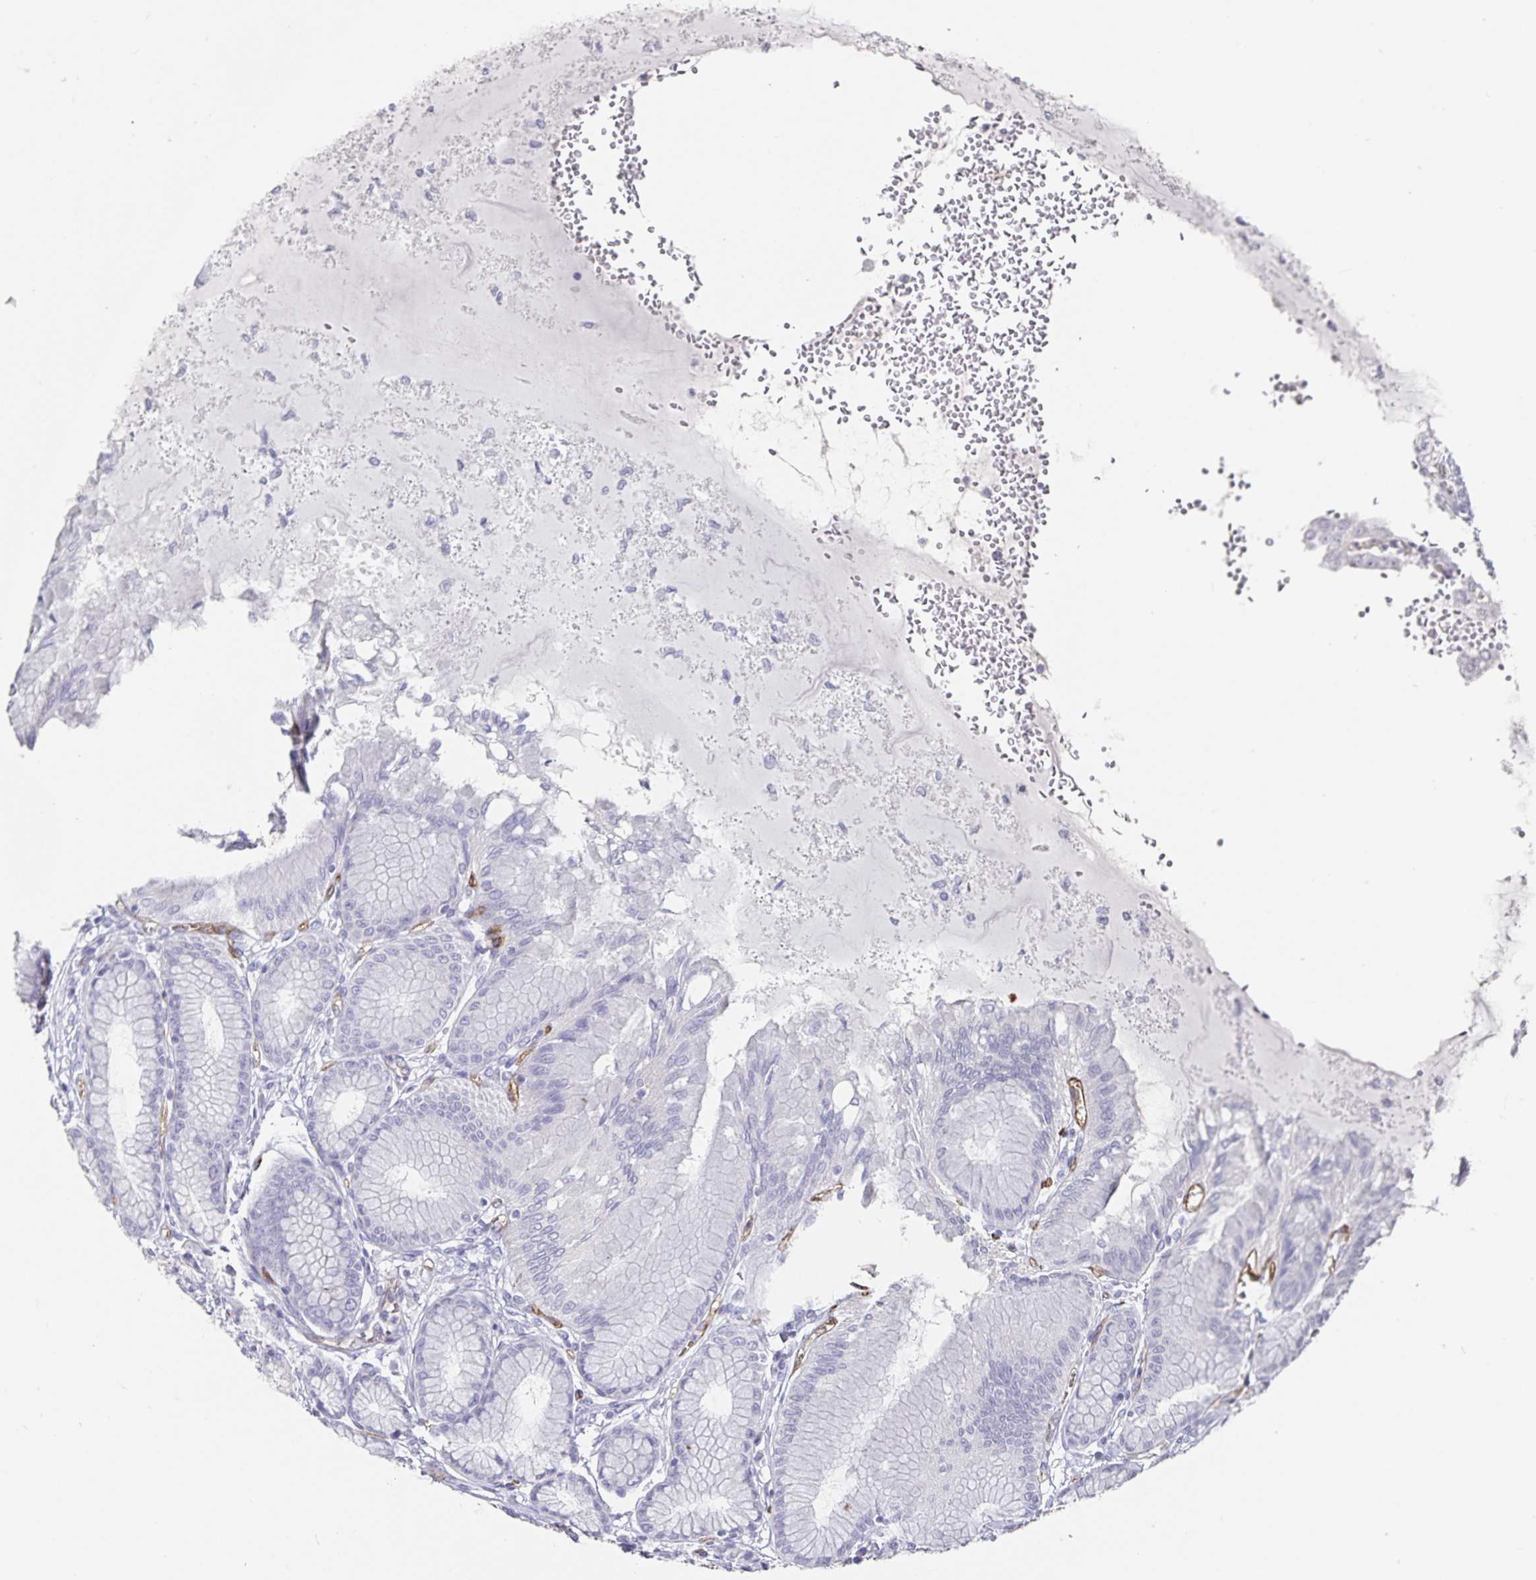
{"staining": {"intensity": "negative", "quantity": "none", "location": "none"}, "tissue": "stomach", "cell_type": "Glandular cells", "image_type": "normal", "snomed": [{"axis": "morphology", "description": "Normal tissue, NOS"}, {"axis": "topography", "description": "Stomach"}, {"axis": "topography", "description": "Stomach, lower"}], "caption": "Immunohistochemistry (IHC) of normal human stomach shows no expression in glandular cells.", "gene": "PODXL", "patient": {"sex": "male", "age": 76}}